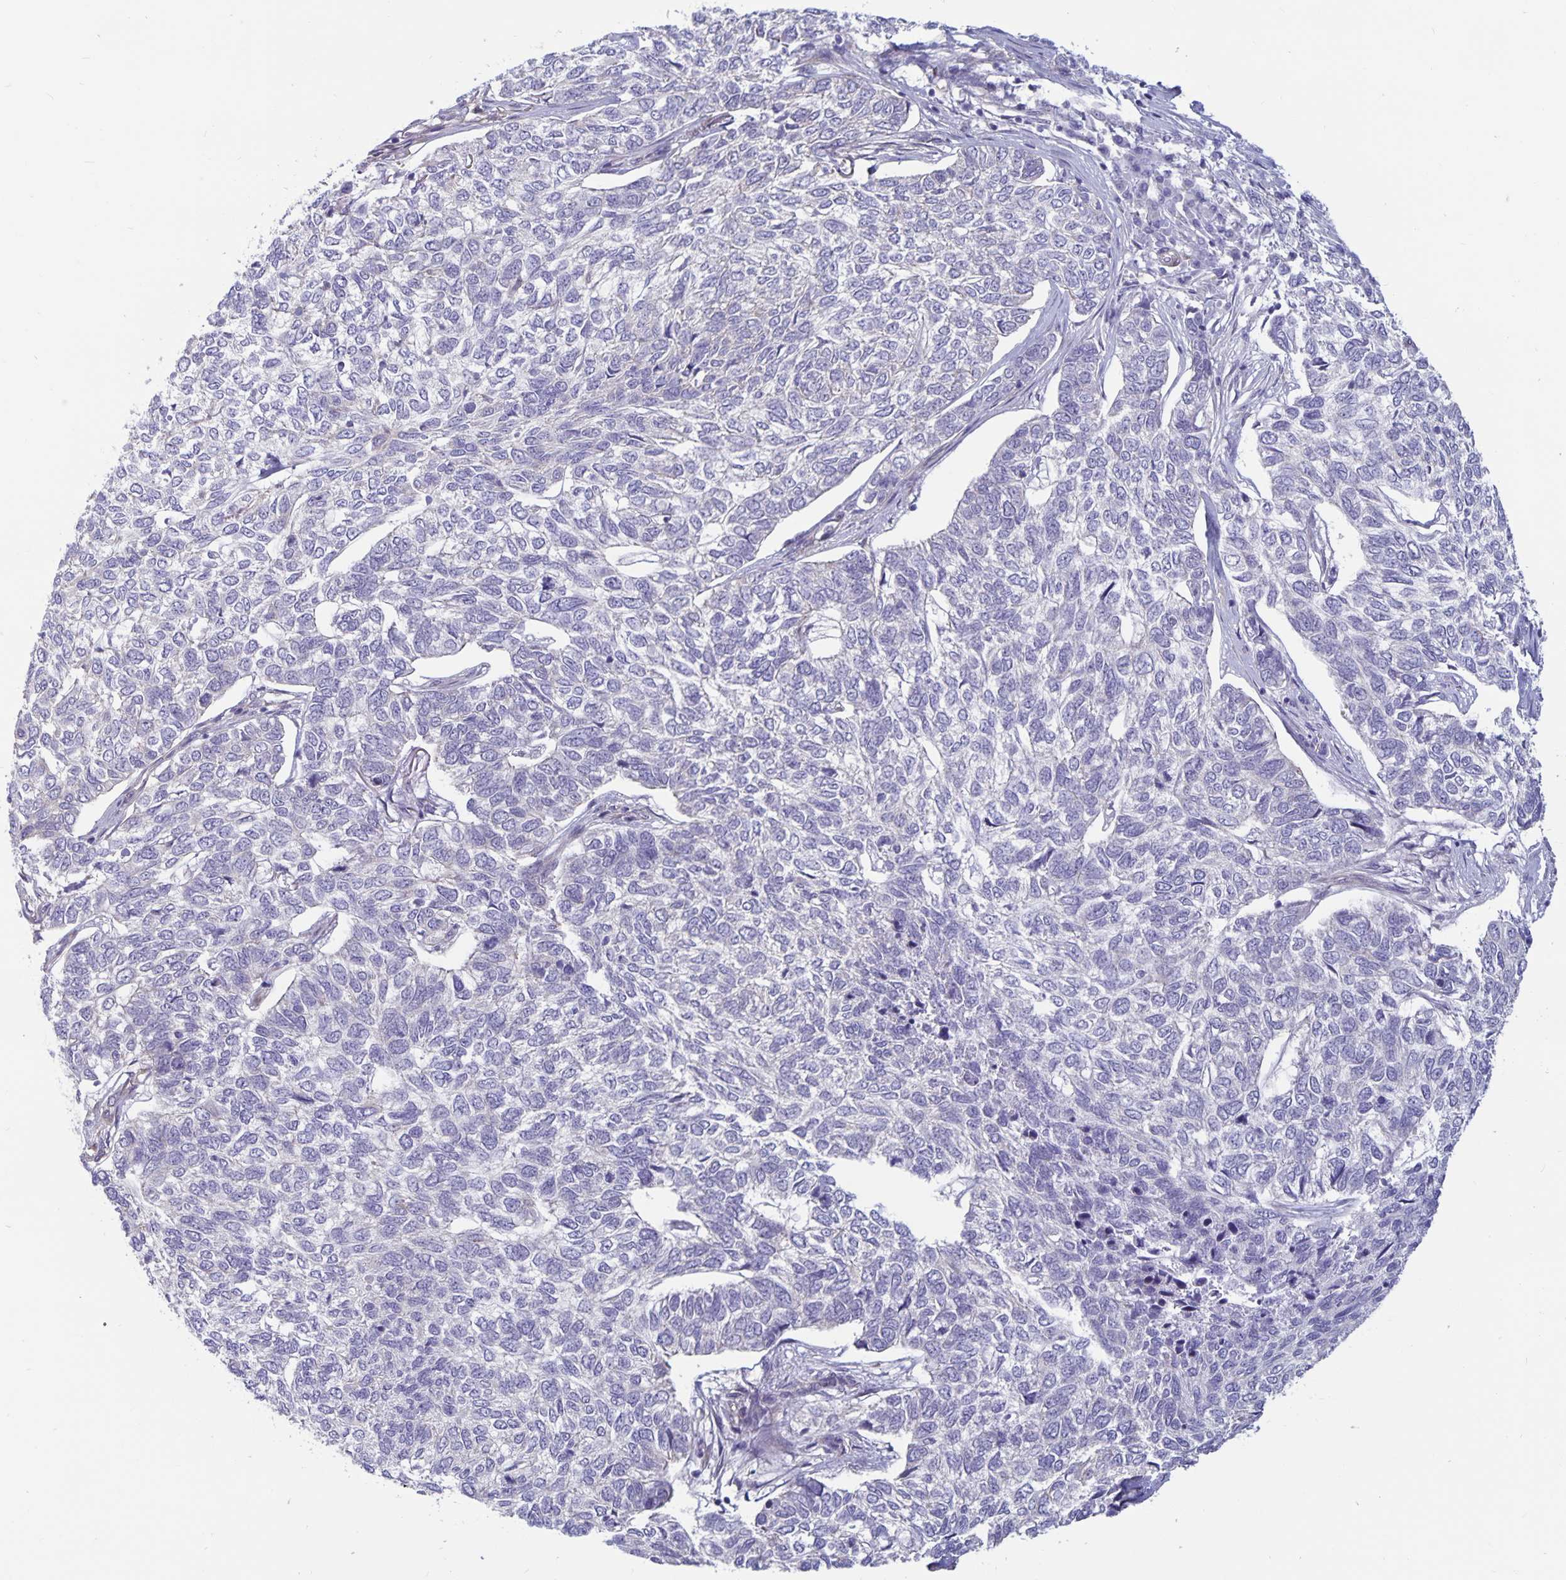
{"staining": {"intensity": "negative", "quantity": "none", "location": "none"}, "tissue": "skin cancer", "cell_type": "Tumor cells", "image_type": "cancer", "snomed": [{"axis": "morphology", "description": "Basal cell carcinoma"}, {"axis": "topography", "description": "Skin"}], "caption": "A high-resolution photomicrograph shows immunohistochemistry (IHC) staining of skin cancer, which exhibits no significant expression in tumor cells.", "gene": "PLCB3", "patient": {"sex": "female", "age": 65}}